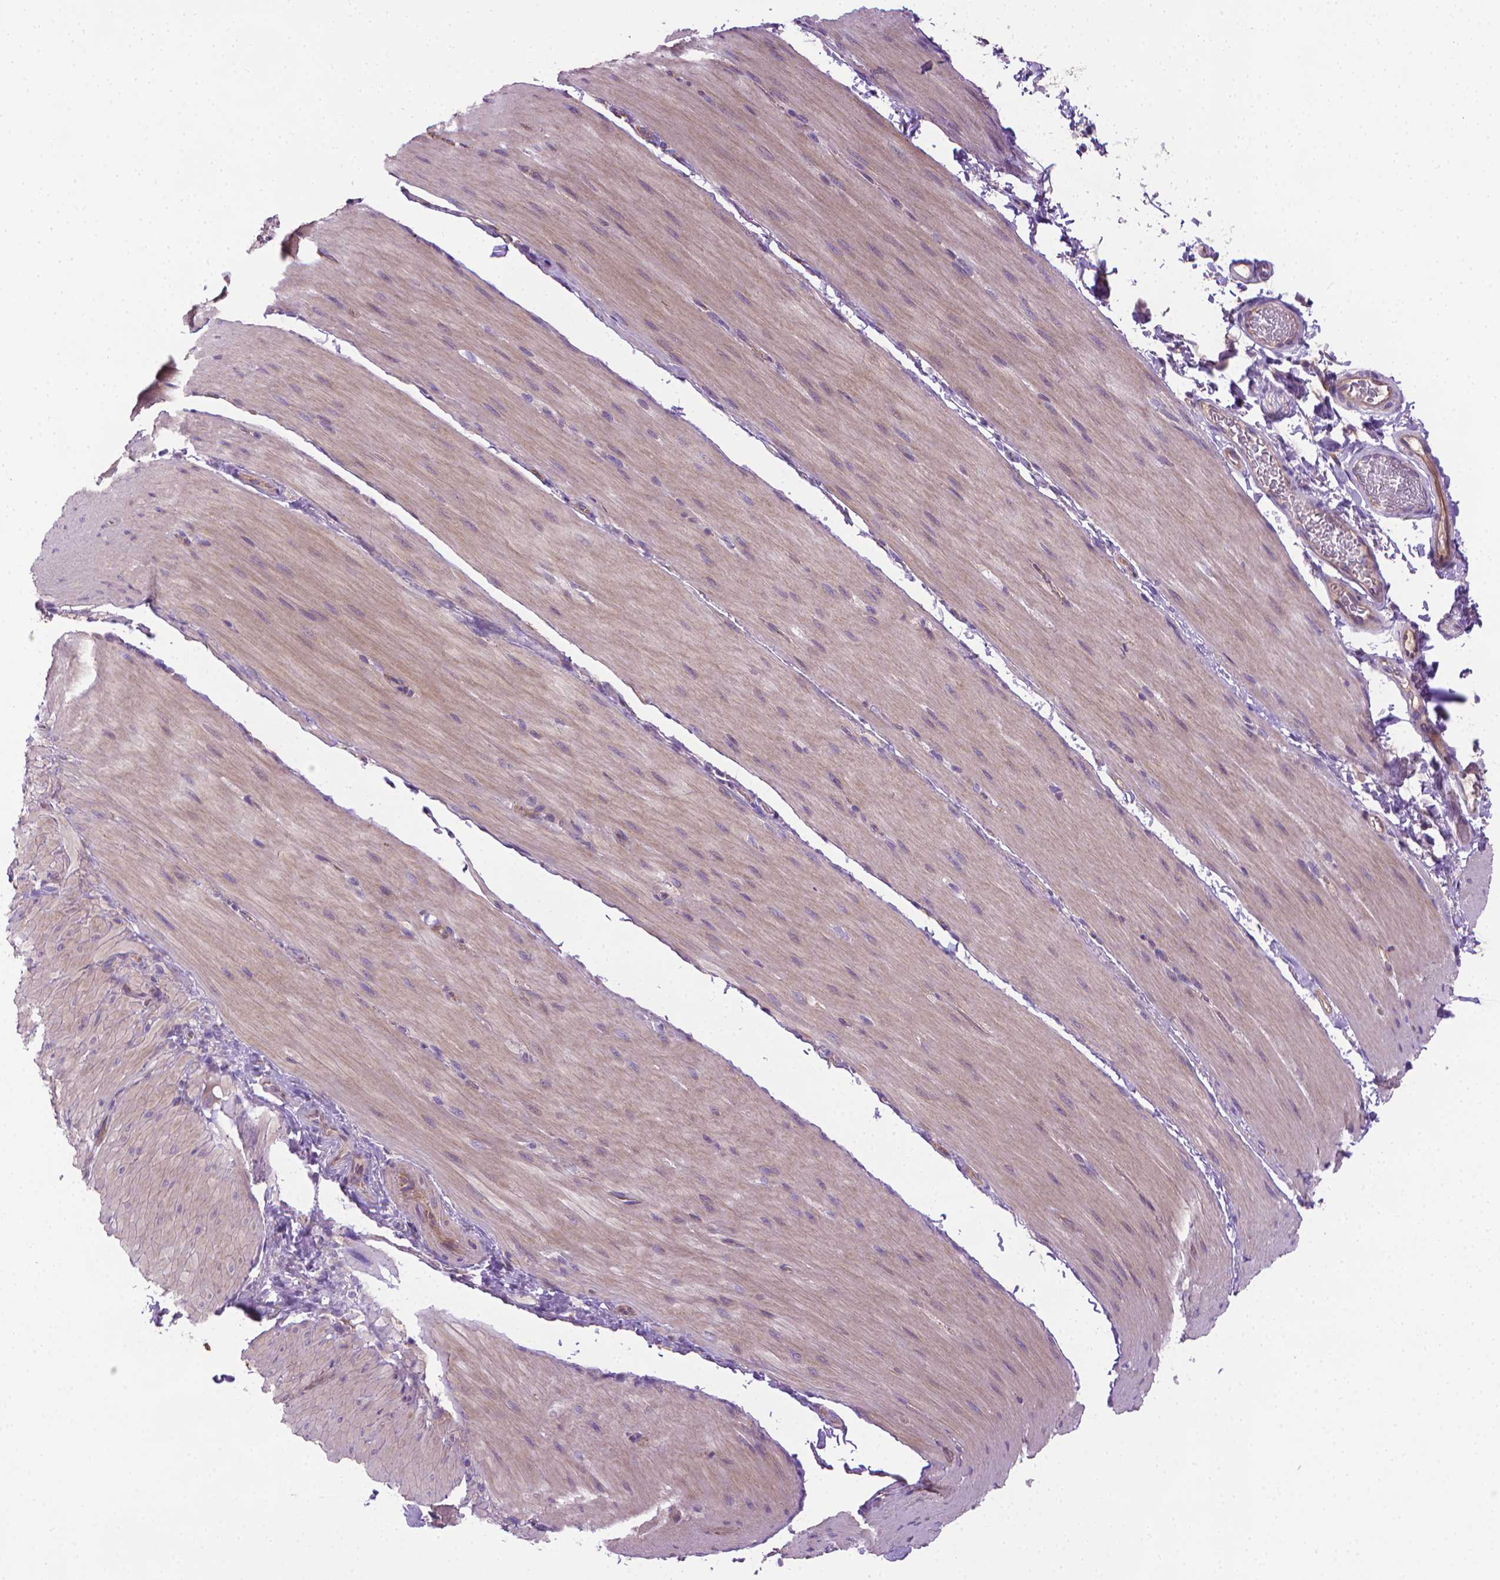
{"staining": {"intensity": "weak", "quantity": "<25%", "location": "cytoplasmic/membranous"}, "tissue": "smooth muscle", "cell_type": "Smooth muscle cells", "image_type": "normal", "snomed": [{"axis": "morphology", "description": "Normal tissue, NOS"}, {"axis": "topography", "description": "Smooth muscle"}, {"axis": "topography", "description": "Colon"}], "caption": "DAB immunohistochemical staining of unremarkable smooth muscle exhibits no significant staining in smooth muscle cells.", "gene": "SLC51B", "patient": {"sex": "male", "age": 73}}